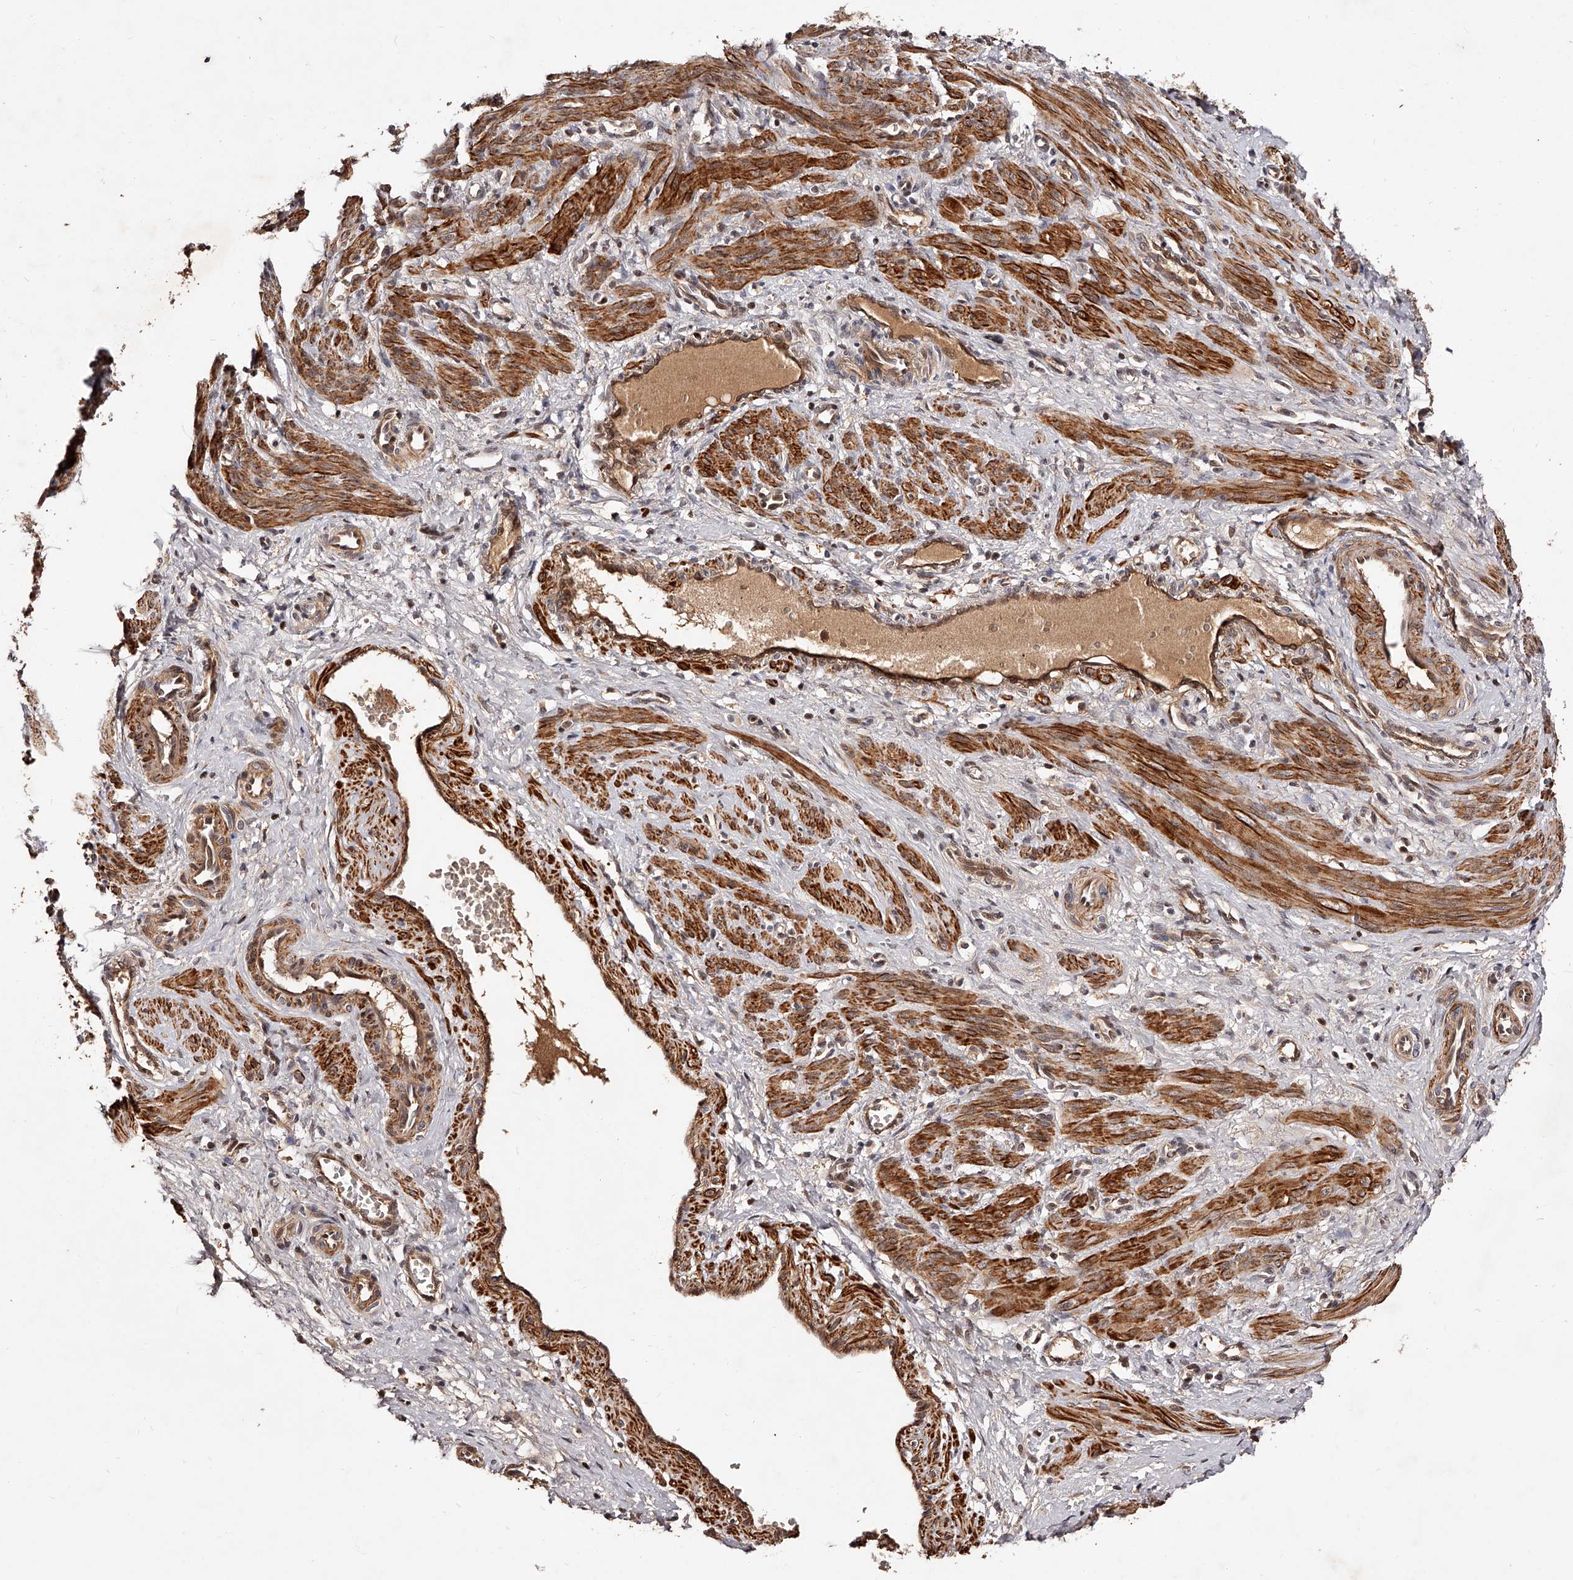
{"staining": {"intensity": "strong", "quantity": ">75%", "location": "cytoplasmic/membranous"}, "tissue": "smooth muscle", "cell_type": "Smooth muscle cells", "image_type": "normal", "snomed": [{"axis": "morphology", "description": "Normal tissue, NOS"}, {"axis": "topography", "description": "Endometrium"}], "caption": "Immunohistochemistry (IHC) of normal human smooth muscle displays high levels of strong cytoplasmic/membranous staining in approximately >75% of smooth muscle cells. Nuclei are stained in blue.", "gene": "CUL7", "patient": {"sex": "female", "age": 33}}